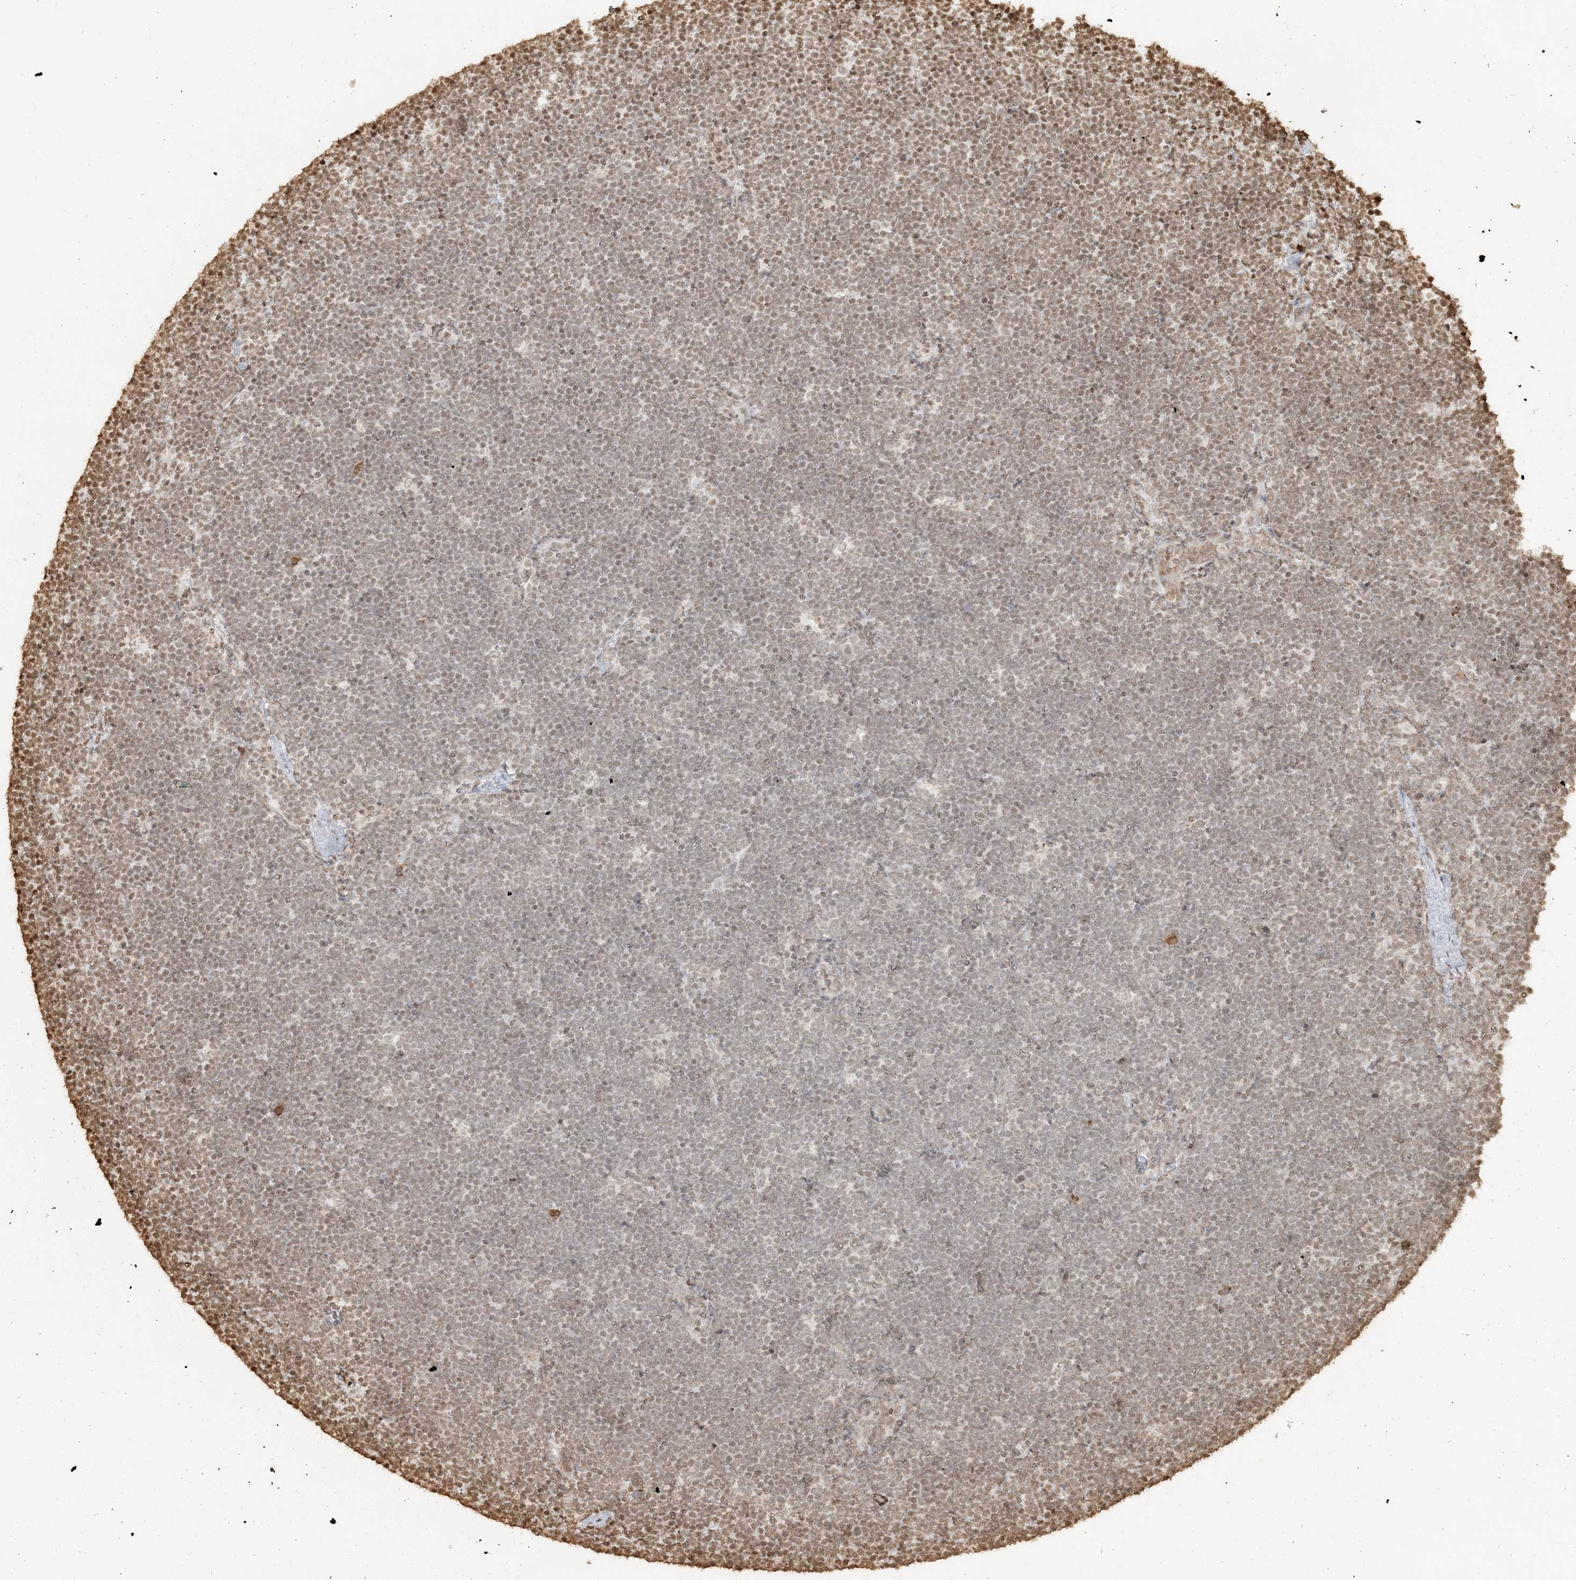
{"staining": {"intensity": "moderate", "quantity": "<25%", "location": "nuclear"}, "tissue": "lymphoma", "cell_type": "Tumor cells", "image_type": "cancer", "snomed": [{"axis": "morphology", "description": "Malignant lymphoma, non-Hodgkin's type, High grade"}, {"axis": "topography", "description": "Lymph node"}], "caption": "Lymphoma tissue displays moderate nuclear staining in approximately <25% of tumor cells", "gene": "H3-3B", "patient": {"sex": "male", "age": 13}}